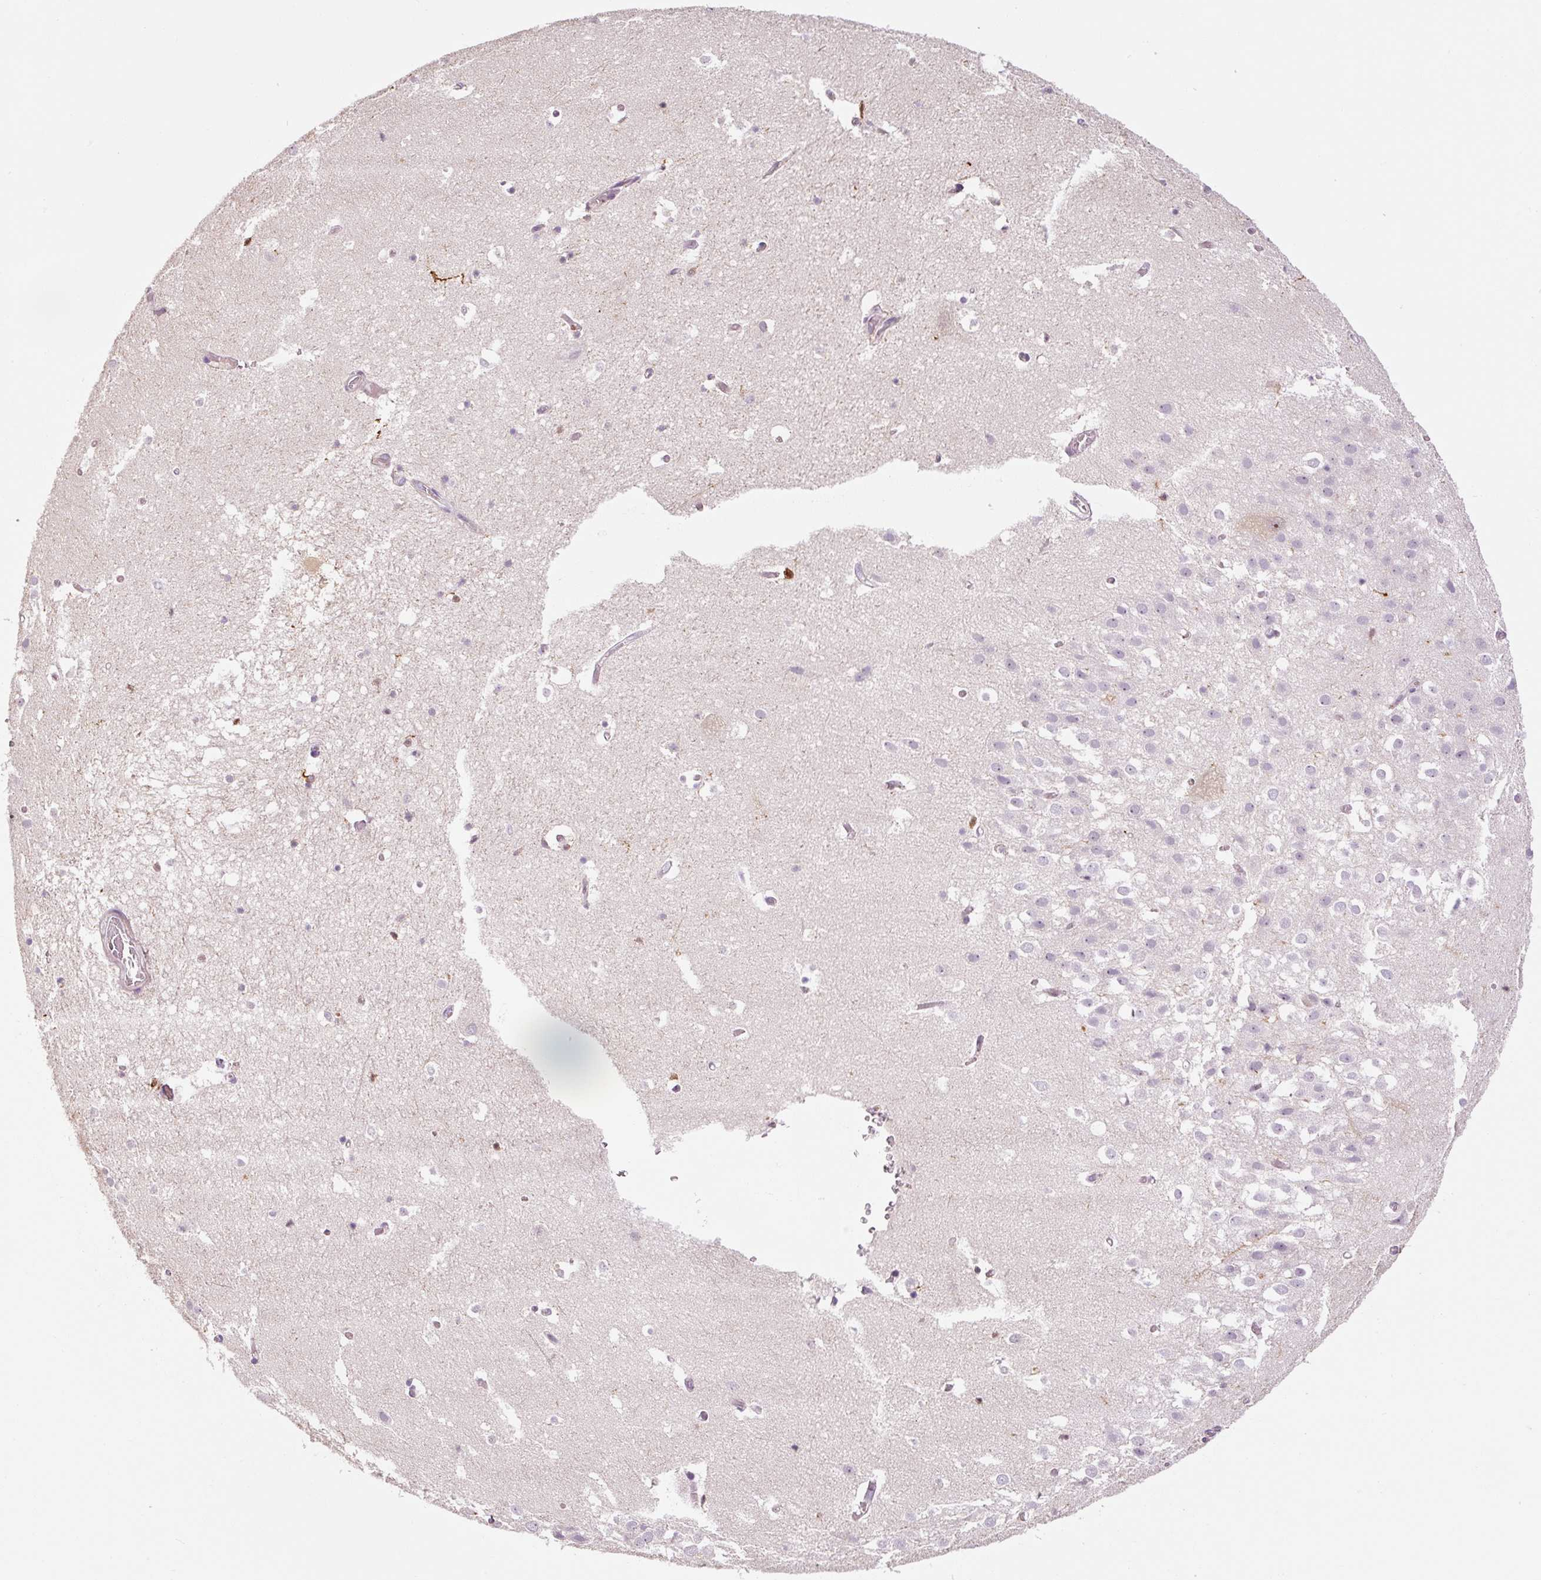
{"staining": {"intensity": "negative", "quantity": "none", "location": "none"}, "tissue": "hippocampus", "cell_type": "Glial cells", "image_type": "normal", "snomed": [{"axis": "morphology", "description": "Normal tissue, NOS"}, {"axis": "topography", "description": "Hippocampus"}], "caption": "Immunohistochemistry (IHC) micrograph of normal hippocampus: human hippocampus stained with DAB (3,3'-diaminobenzidine) exhibits no significant protein positivity in glial cells.", "gene": "FUT10", "patient": {"sex": "female", "age": 52}}